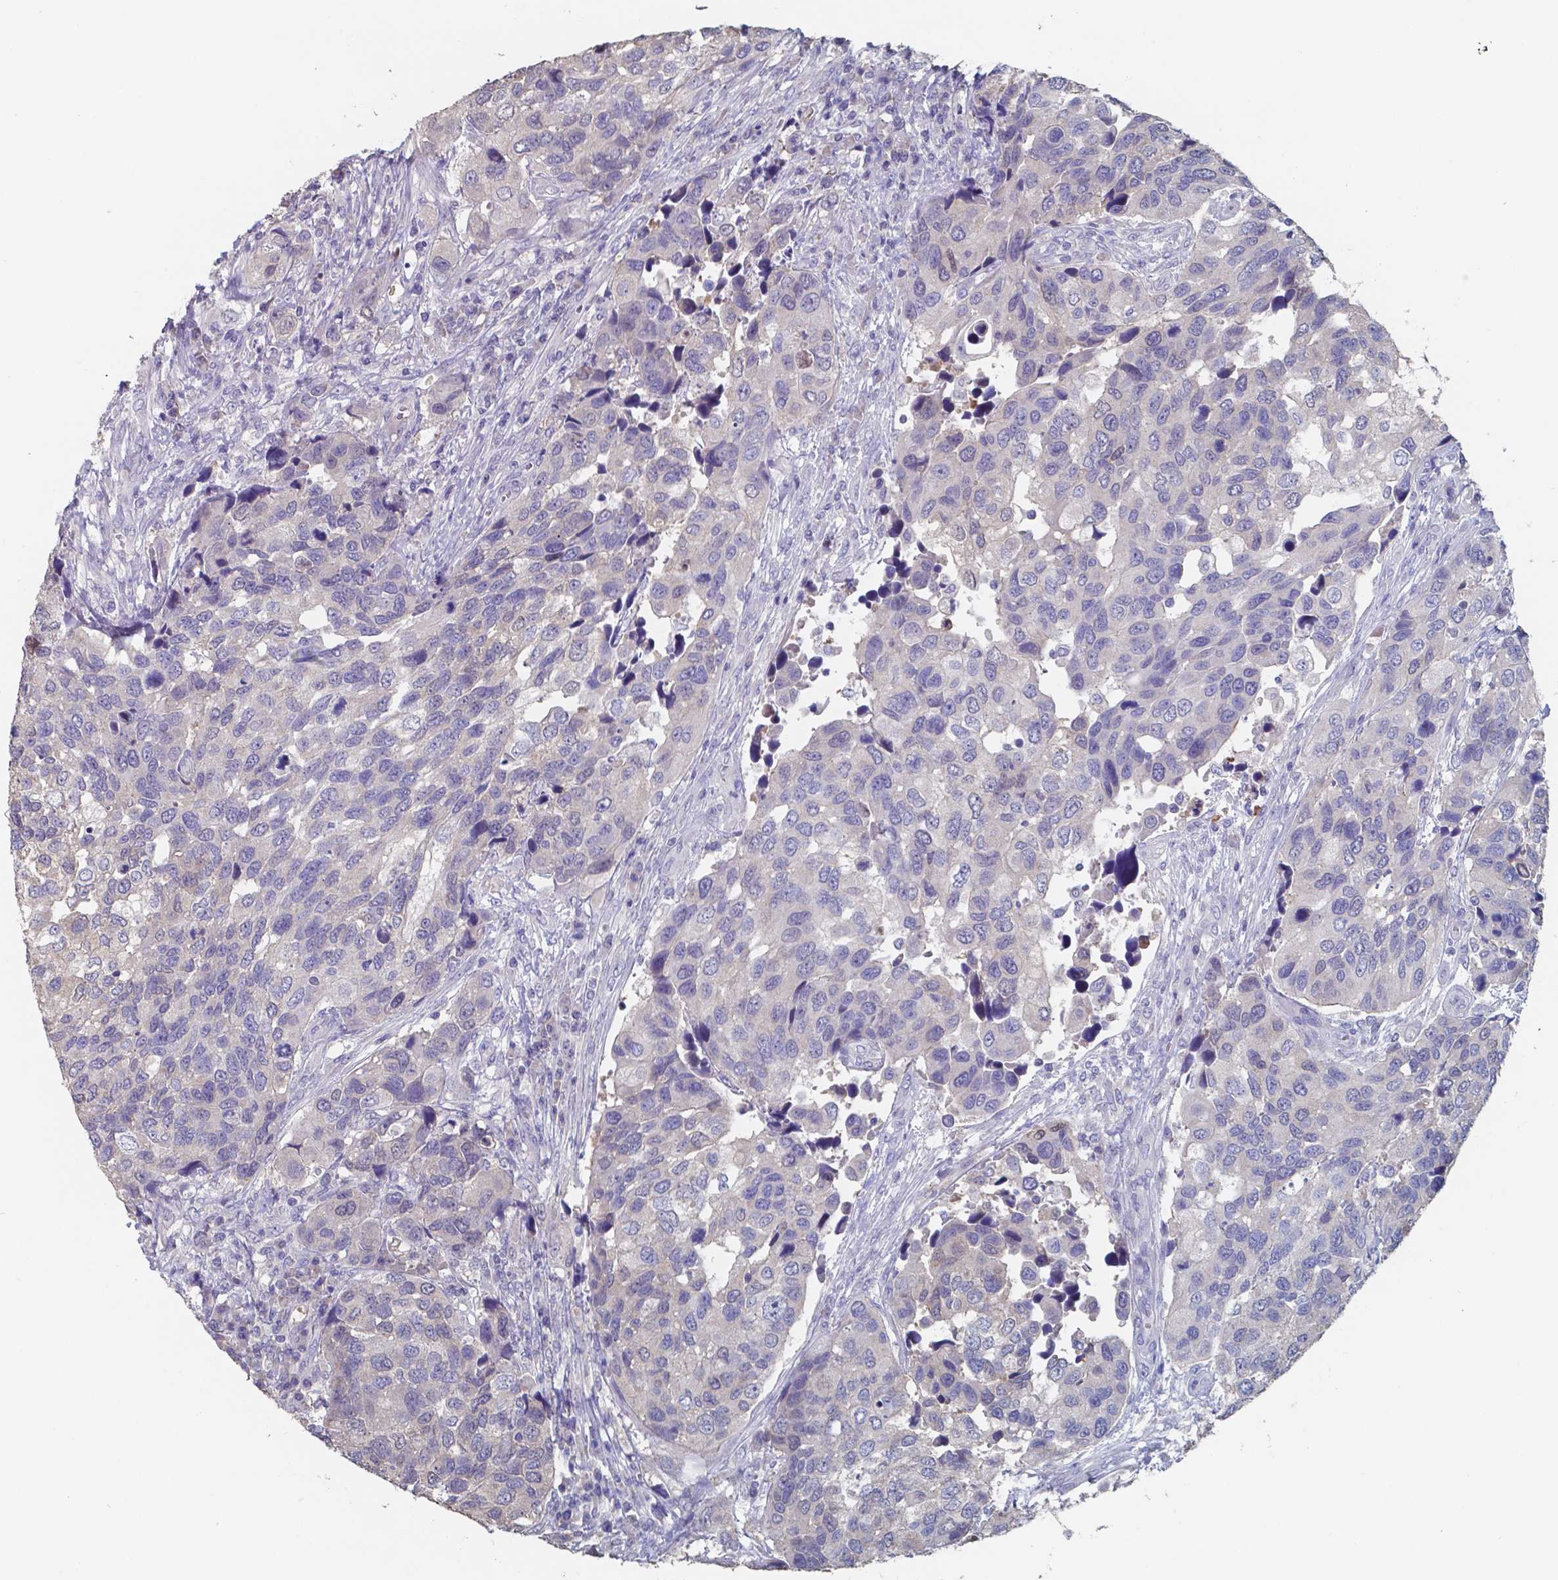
{"staining": {"intensity": "negative", "quantity": "none", "location": "none"}, "tissue": "urothelial cancer", "cell_type": "Tumor cells", "image_type": "cancer", "snomed": [{"axis": "morphology", "description": "Urothelial carcinoma, High grade"}, {"axis": "topography", "description": "Urinary bladder"}], "caption": "Tumor cells are negative for protein expression in human urothelial cancer. (Brightfield microscopy of DAB (3,3'-diaminobenzidine) immunohistochemistry (IHC) at high magnification).", "gene": "FOXJ1", "patient": {"sex": "male", "age": 60}}